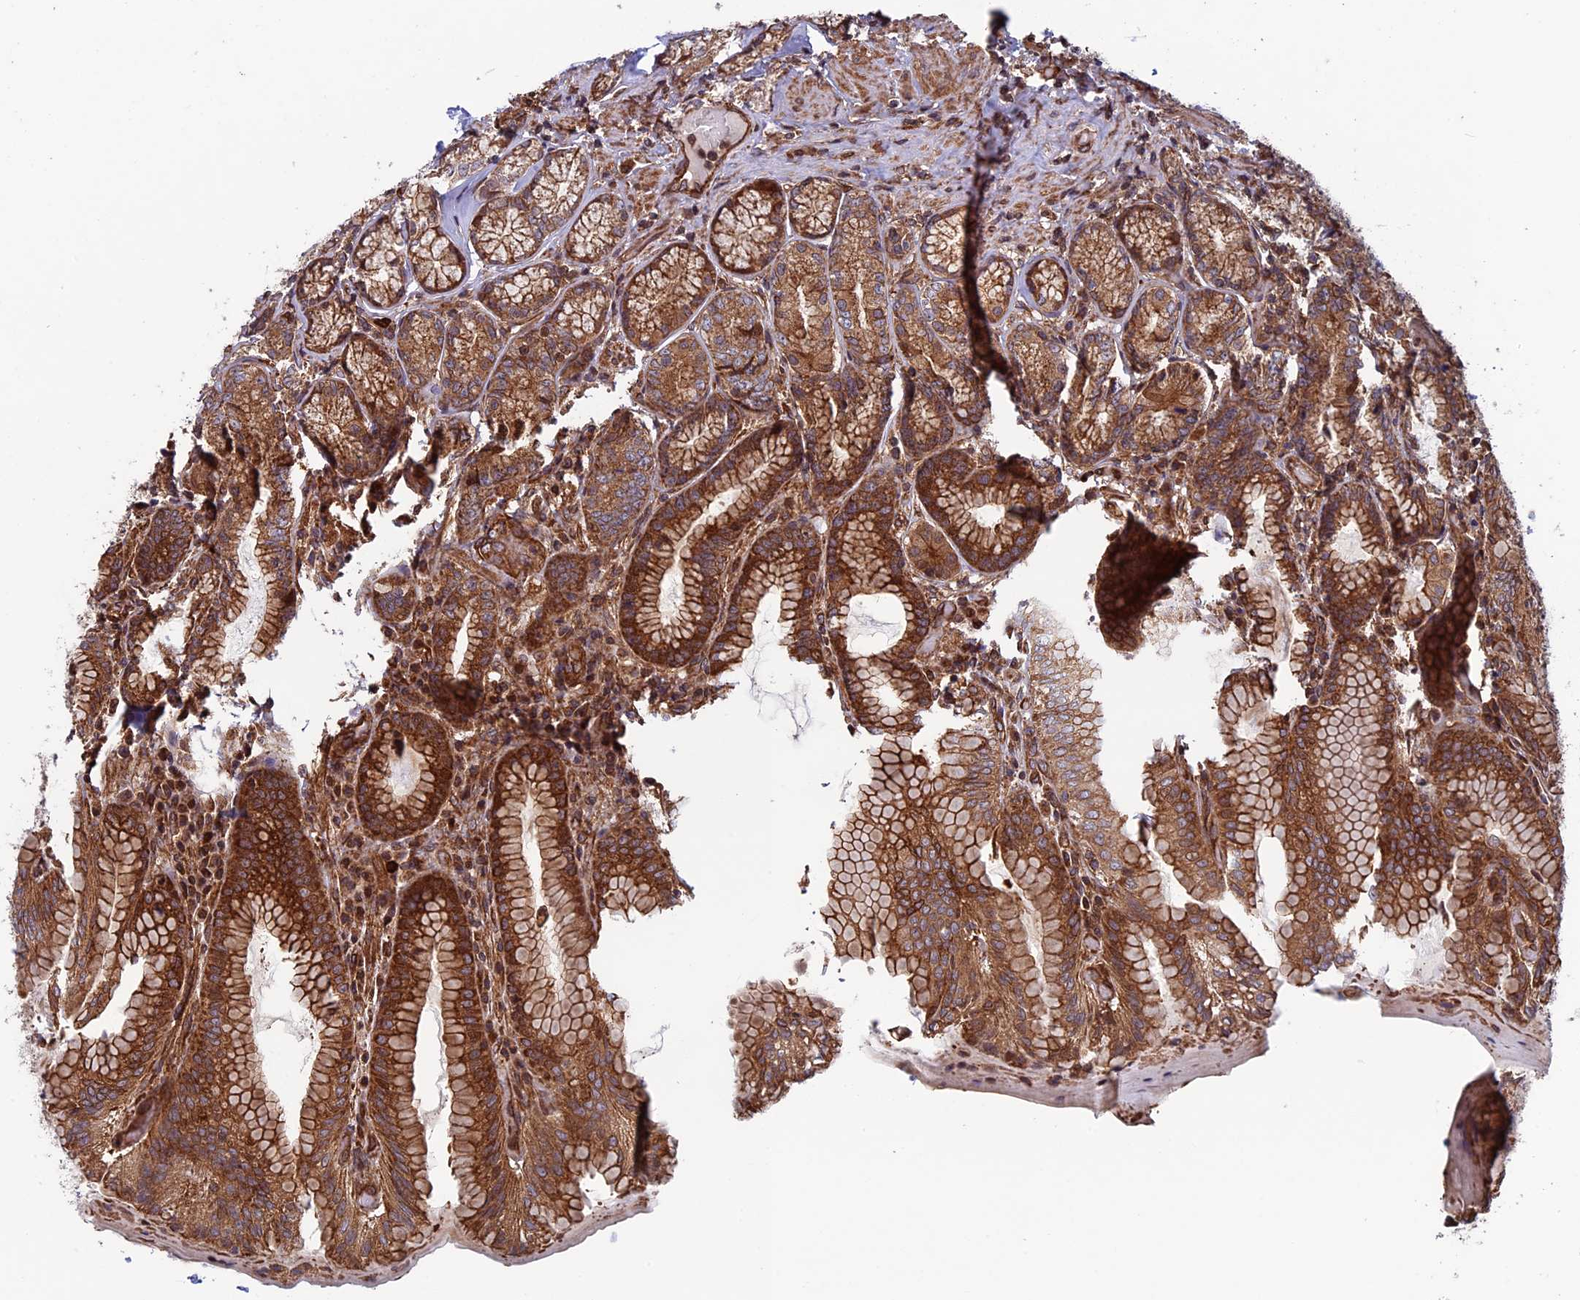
{"staining": {"intensity": "strong", "quantity": "25%-75%", "location": "cytoplasmic/membranous"}, "tissue": "stomach", "cell_type": "Glandular cells", "image_type": "normal", "snomed": [{"axis": "morphology", "description": "Normal tissue, NOS"}, {"axis": "topography", "description": "Stomach, upper"}, {"axis": "topography", "description": "Stomach, lower"}], "caption": "High-magnification brightfield microscopy of unremarkable stomach stained with DAB (brown) and counterstained with hematoxylin (blue). glandular cells exhibit strong cytoplasmic/membranous positivity is present in about25%-75% of cells. (DAB (3,3'-diaminobenzidine) = brown stain, brightfield microscopy at high magnification).", "gene": "CCDC8", "patient": {"sex": "female", "age": 76}}